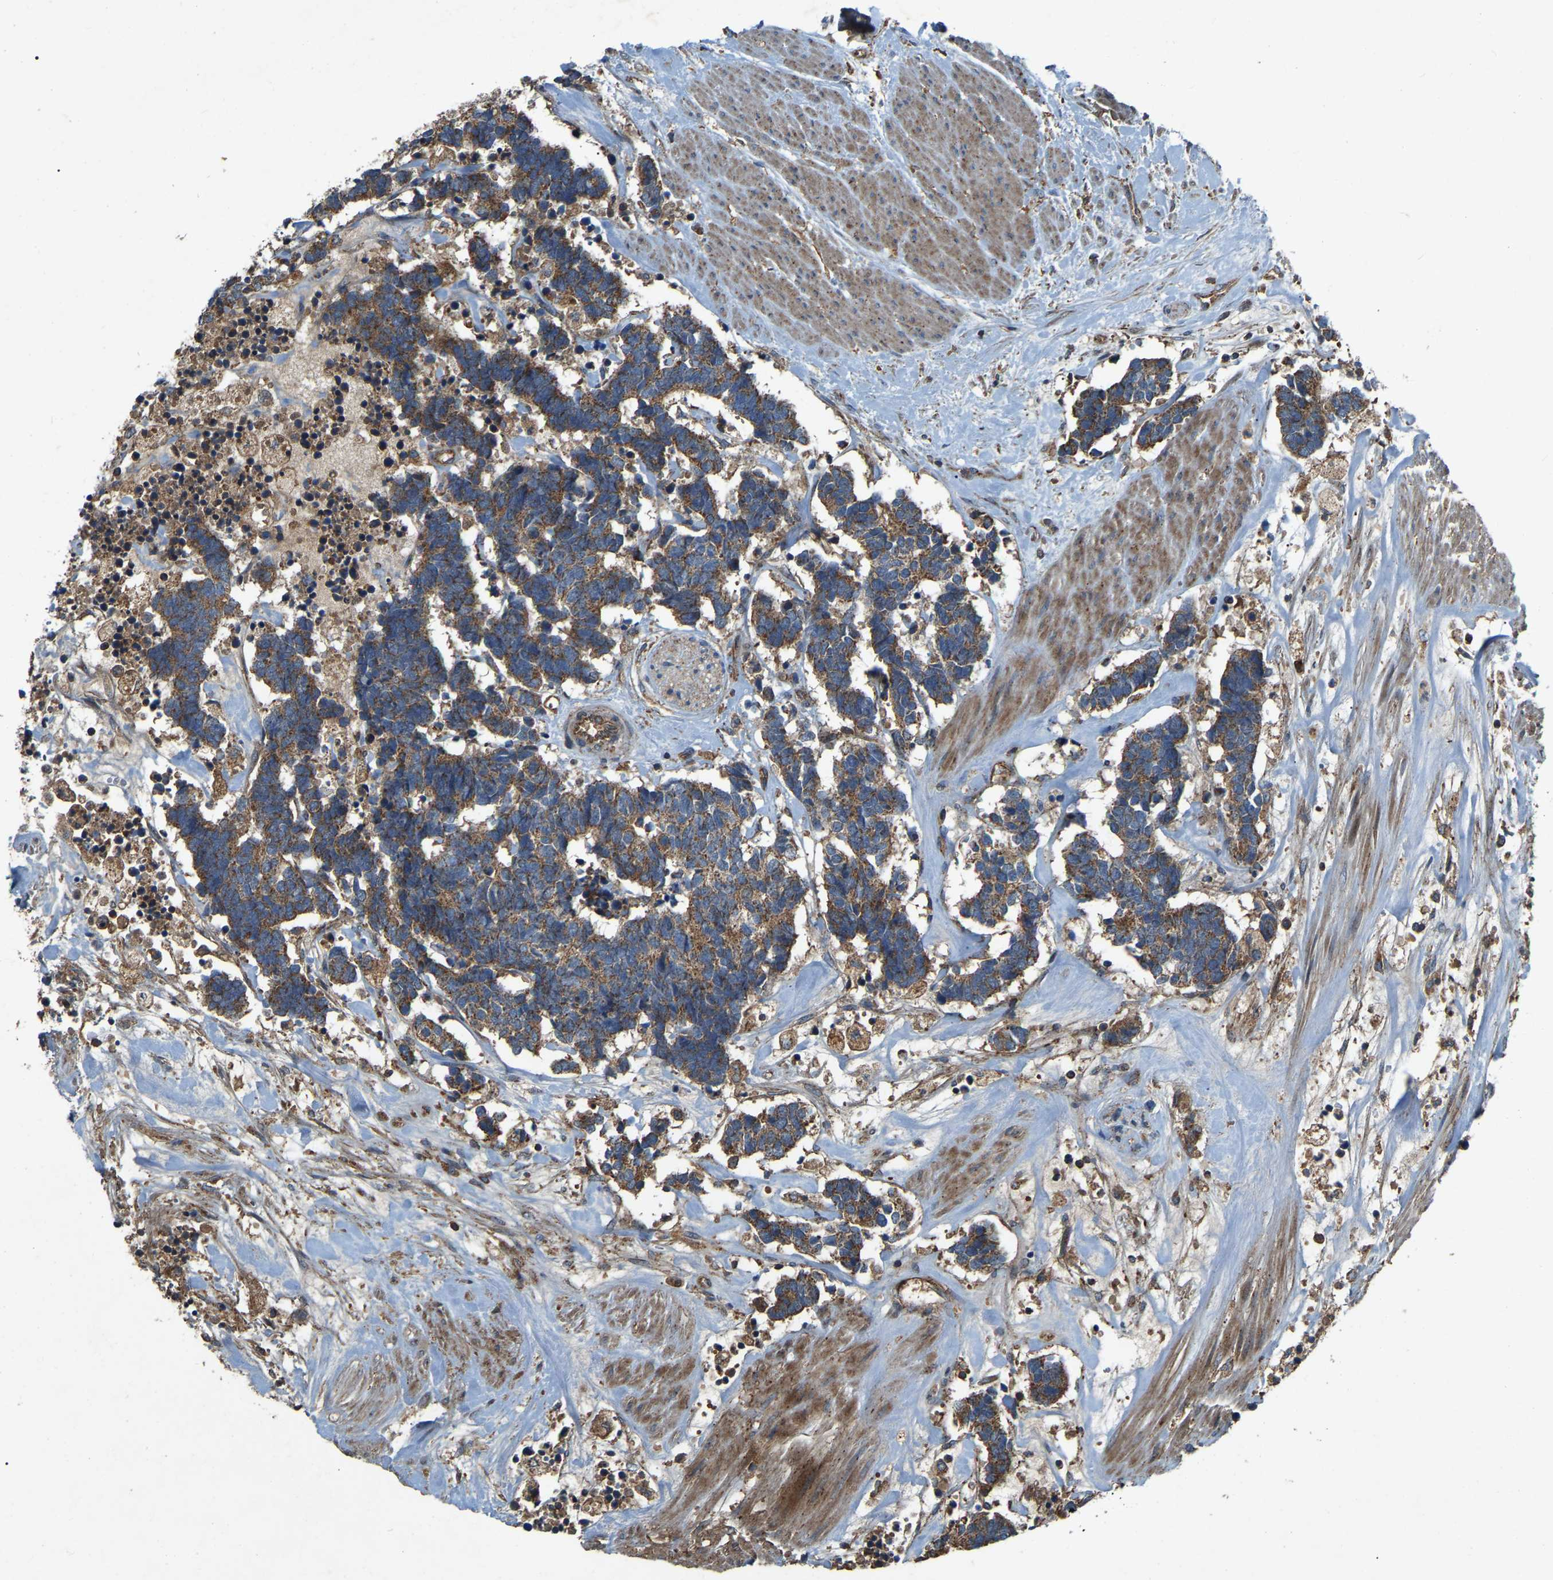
{"staining": {"intensity": "moderate", "quantity": ">75%", "location": "cytoplasmic/membranous"}, "tissue": "carcinoid", "cell_type": "Tumor cells", "image_type": "cancer", "snomed": [{"axis": "morphology", "description": "Carcinoma, NOS"}, {"axis": "morphology", "description": "Carcinoid, malignant, NOS"}, {"axis": "topography", "description": "Urinary bladder"}], "caption": "Immunohistochemistry histopathology image of human carcinoid stained for a protein (brown), which demonstrates medium levels of moderate cytoplasmic/membranous staining in approximately >75% of tumor cells.", "gene": "SAMD9L", "patient": {"sex": "male", "age": 57}}